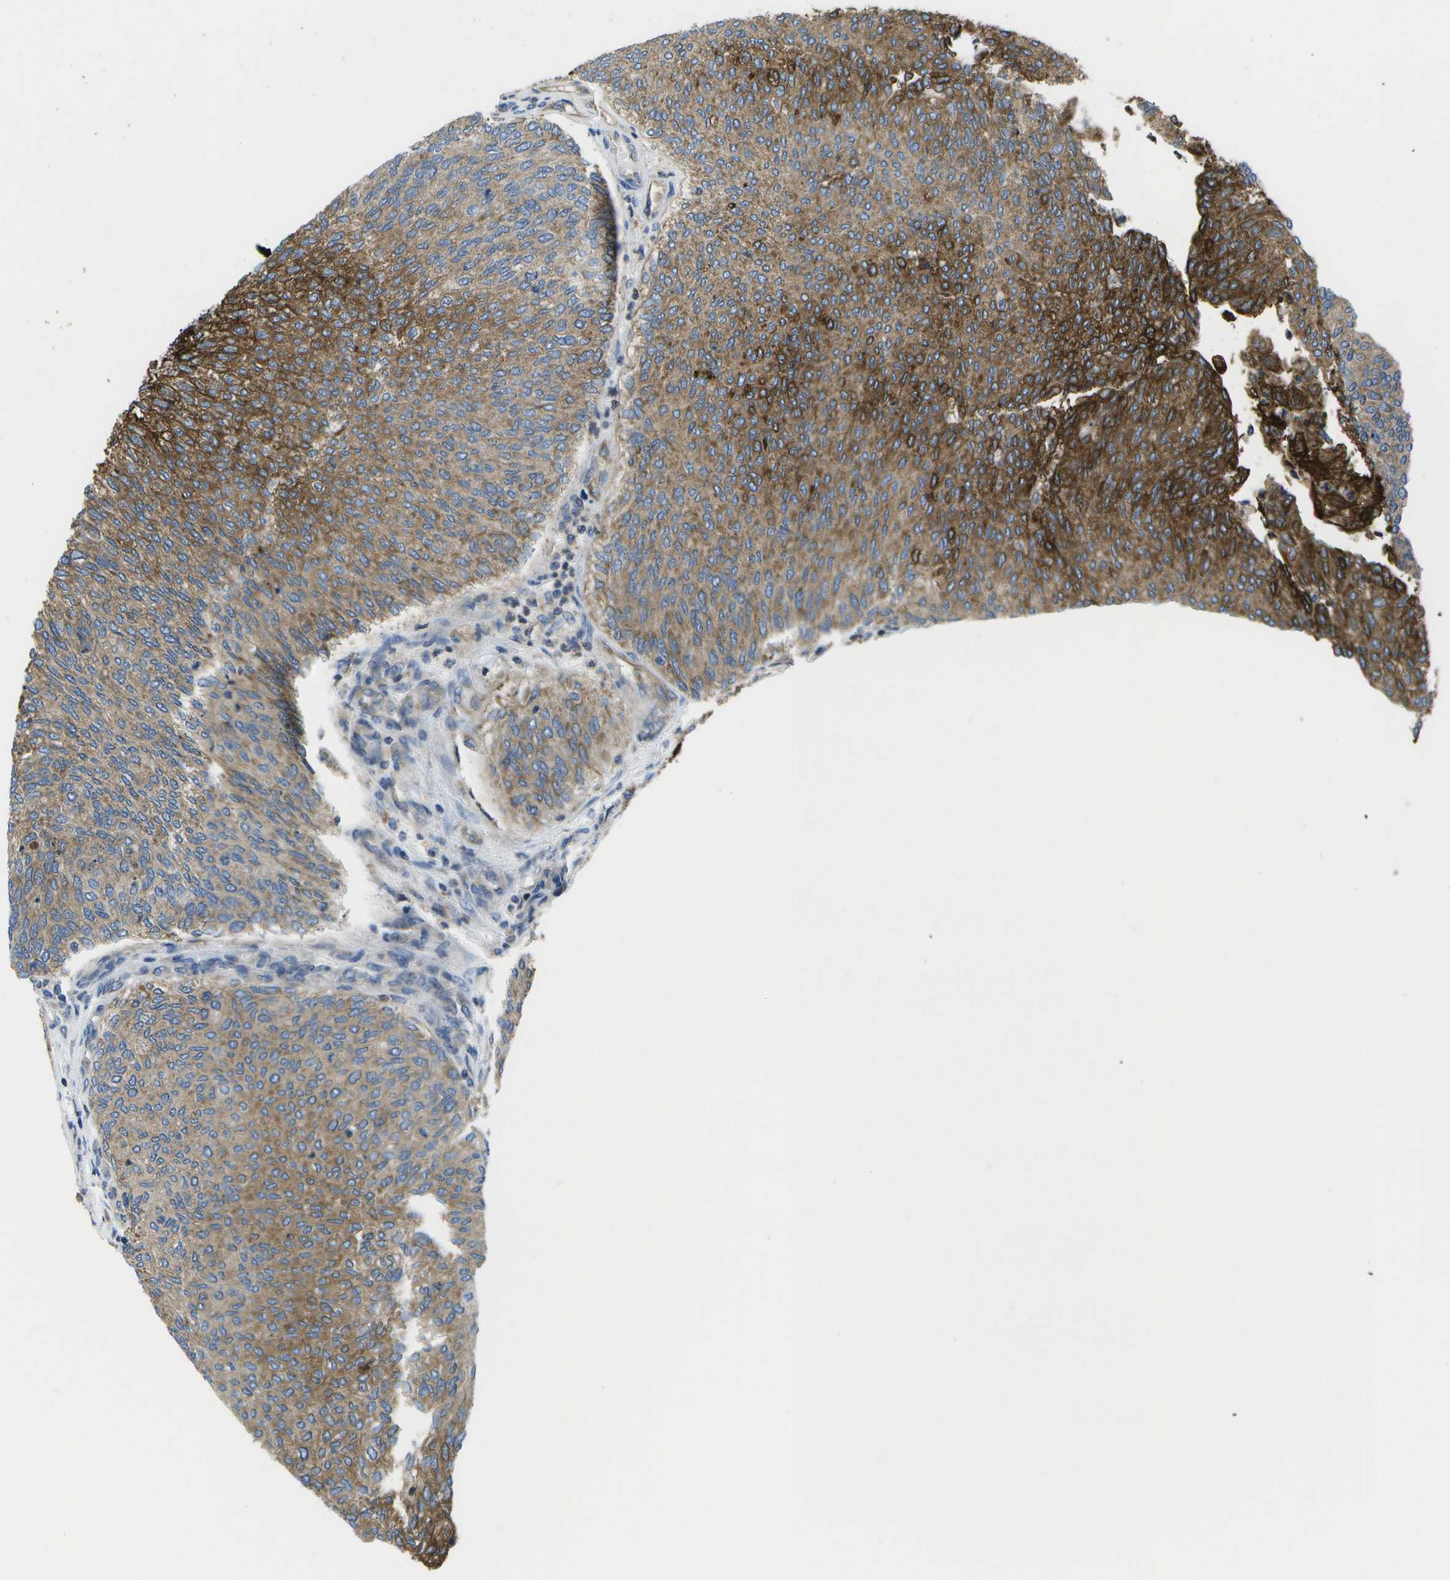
{"staining": {"intensity": "moderate", "quantity": ">75%", "location": "cytoplasmic/membranous"}, "tissue": "urothelial cancer", "cell_type": "Tumor cells", "image_type": "cancer", "snomed": [{"axis": "morphology", "description": "Urothelial carcinoma, Low grade"}, {"axis": "topography", "description": "Urinary bladder"}], "caption": "This histopathology image demonstrates immunohistochemistry (IHC) staining of human low-grade urothelial carcinoma, with medium moderate cytoplasmic/membranous staining in about >75% of tumor cells.", "gene": "GDF5", "patient": {"sex": "female", "age": 79}}